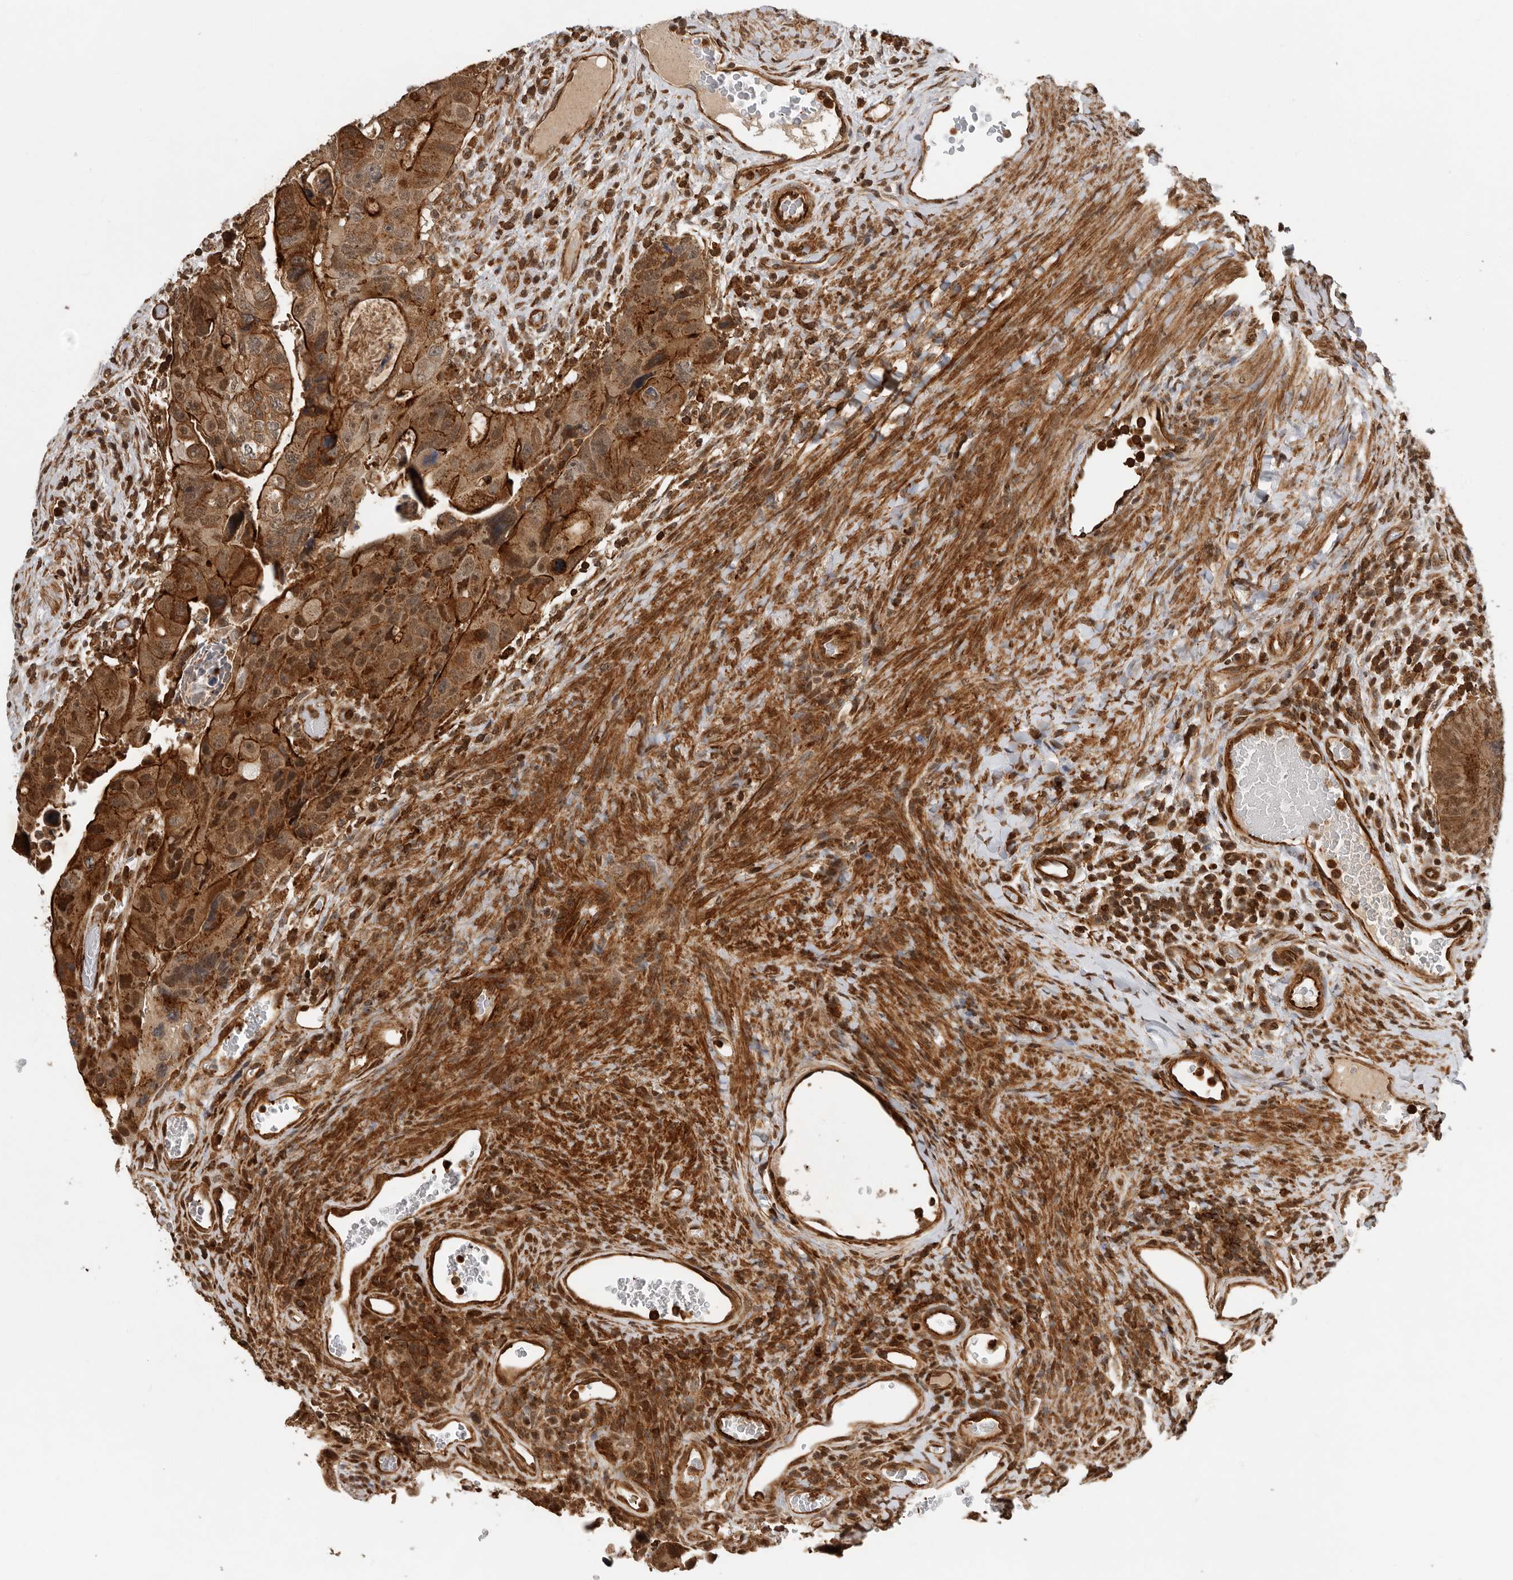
{"staining": {"intensity": "strong", "quantity": ">75%", "location": "cytoplasmic/membranous,nuclear"}, "tissue": "colorectal cancer", "cell_type": "Tumor cells", "image_type": "cancer", "snomed": [{"axis": "morphology", "description": "Adenocarcinoma, NOS"}, {"axis": "topography", "description": "Rectum"}], "caption": "Strong cytoplasmic/membranous and nuclear expression for a protein is appreciated in about >75% of tumor cells of adenocarcinoma (colorectal) using immunohistochemistry (IHC).", "gene": "RNF157", "patient": {"sex": "male", "age": 59}}